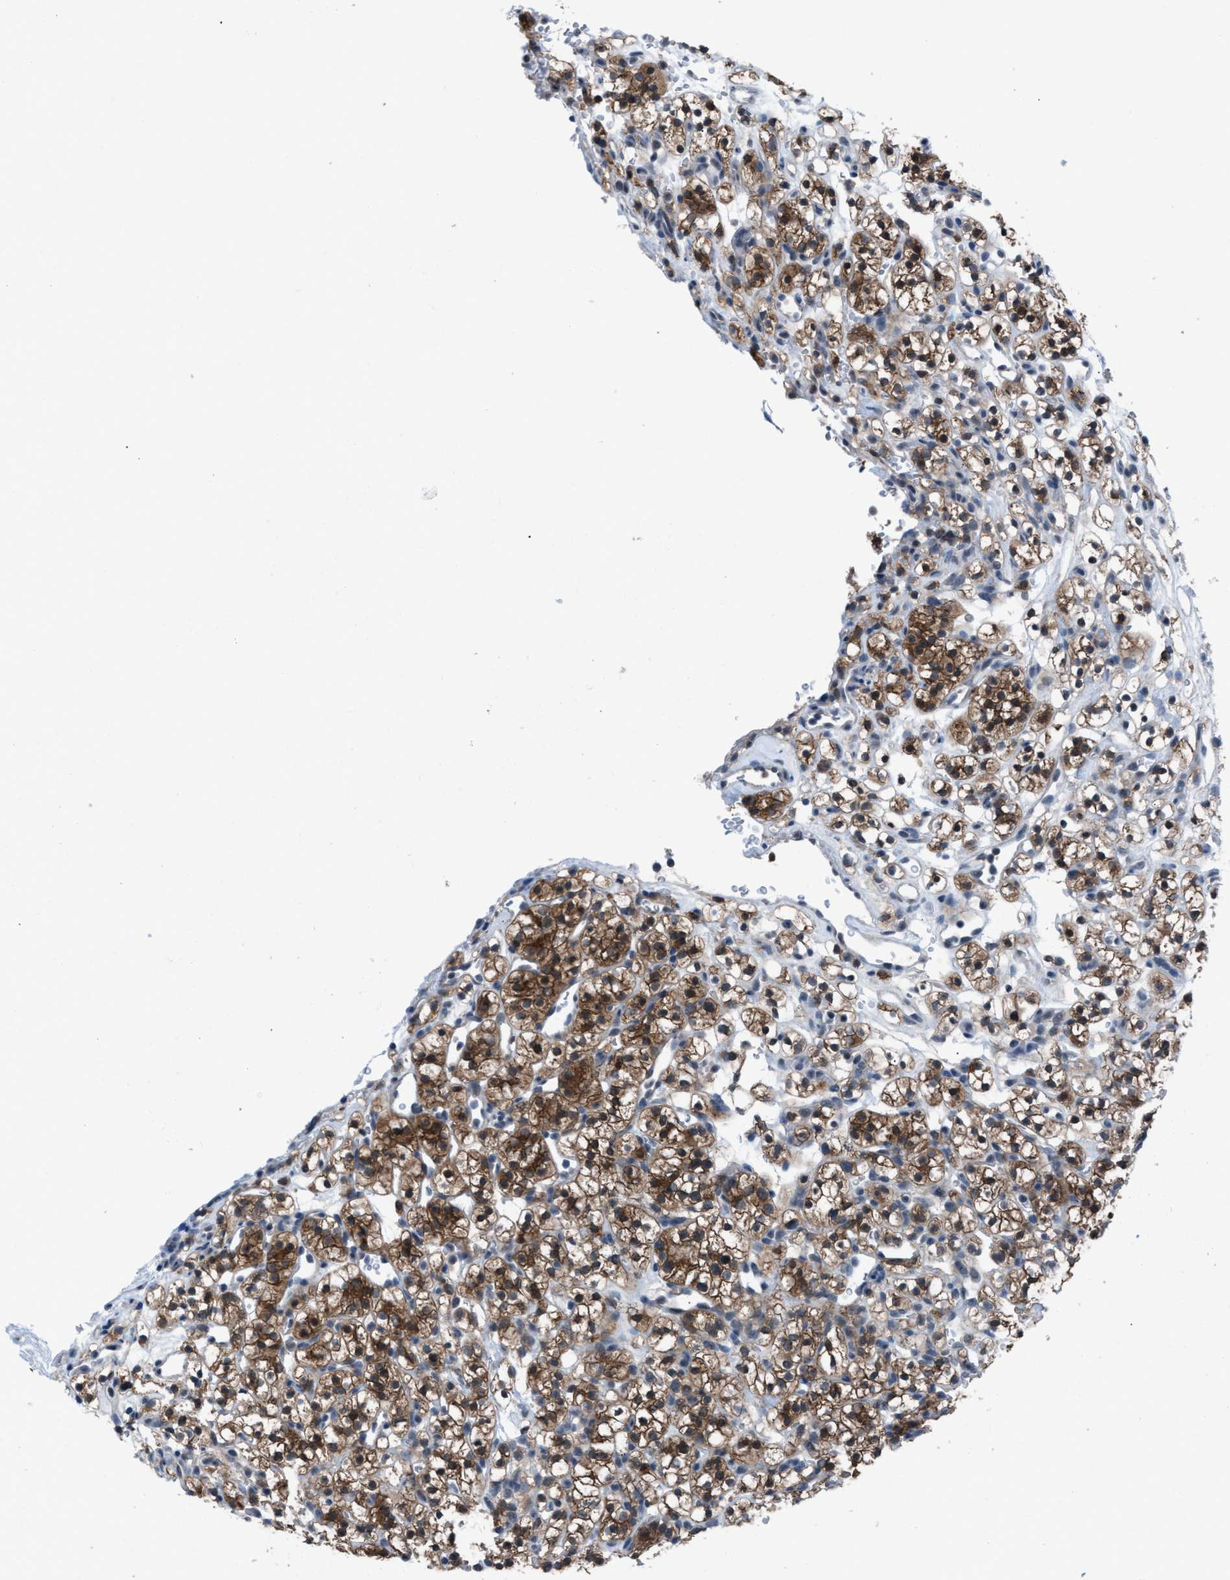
{"staining": {"intensity": "moderate", "quantity": ">75%", "location": "cytoplasmic/membranous"}, "tissue": "renal cancer", "cell_type": "Tumor cells", "image_type": "cancer", "snomed": [{"axis": "morphology", "description": "Adenocarcinoma, NOS"}, {"axis": "topography", "description": "Kidney"}], "caption": "Protein expression analysis of renal adenocarcinoma exhibits moderate cytoplasmic/membranous staining in approximately >75% of tumor cells.", "gene": "ANAPC11", "patient": {"sex": "female", "age": 57}}